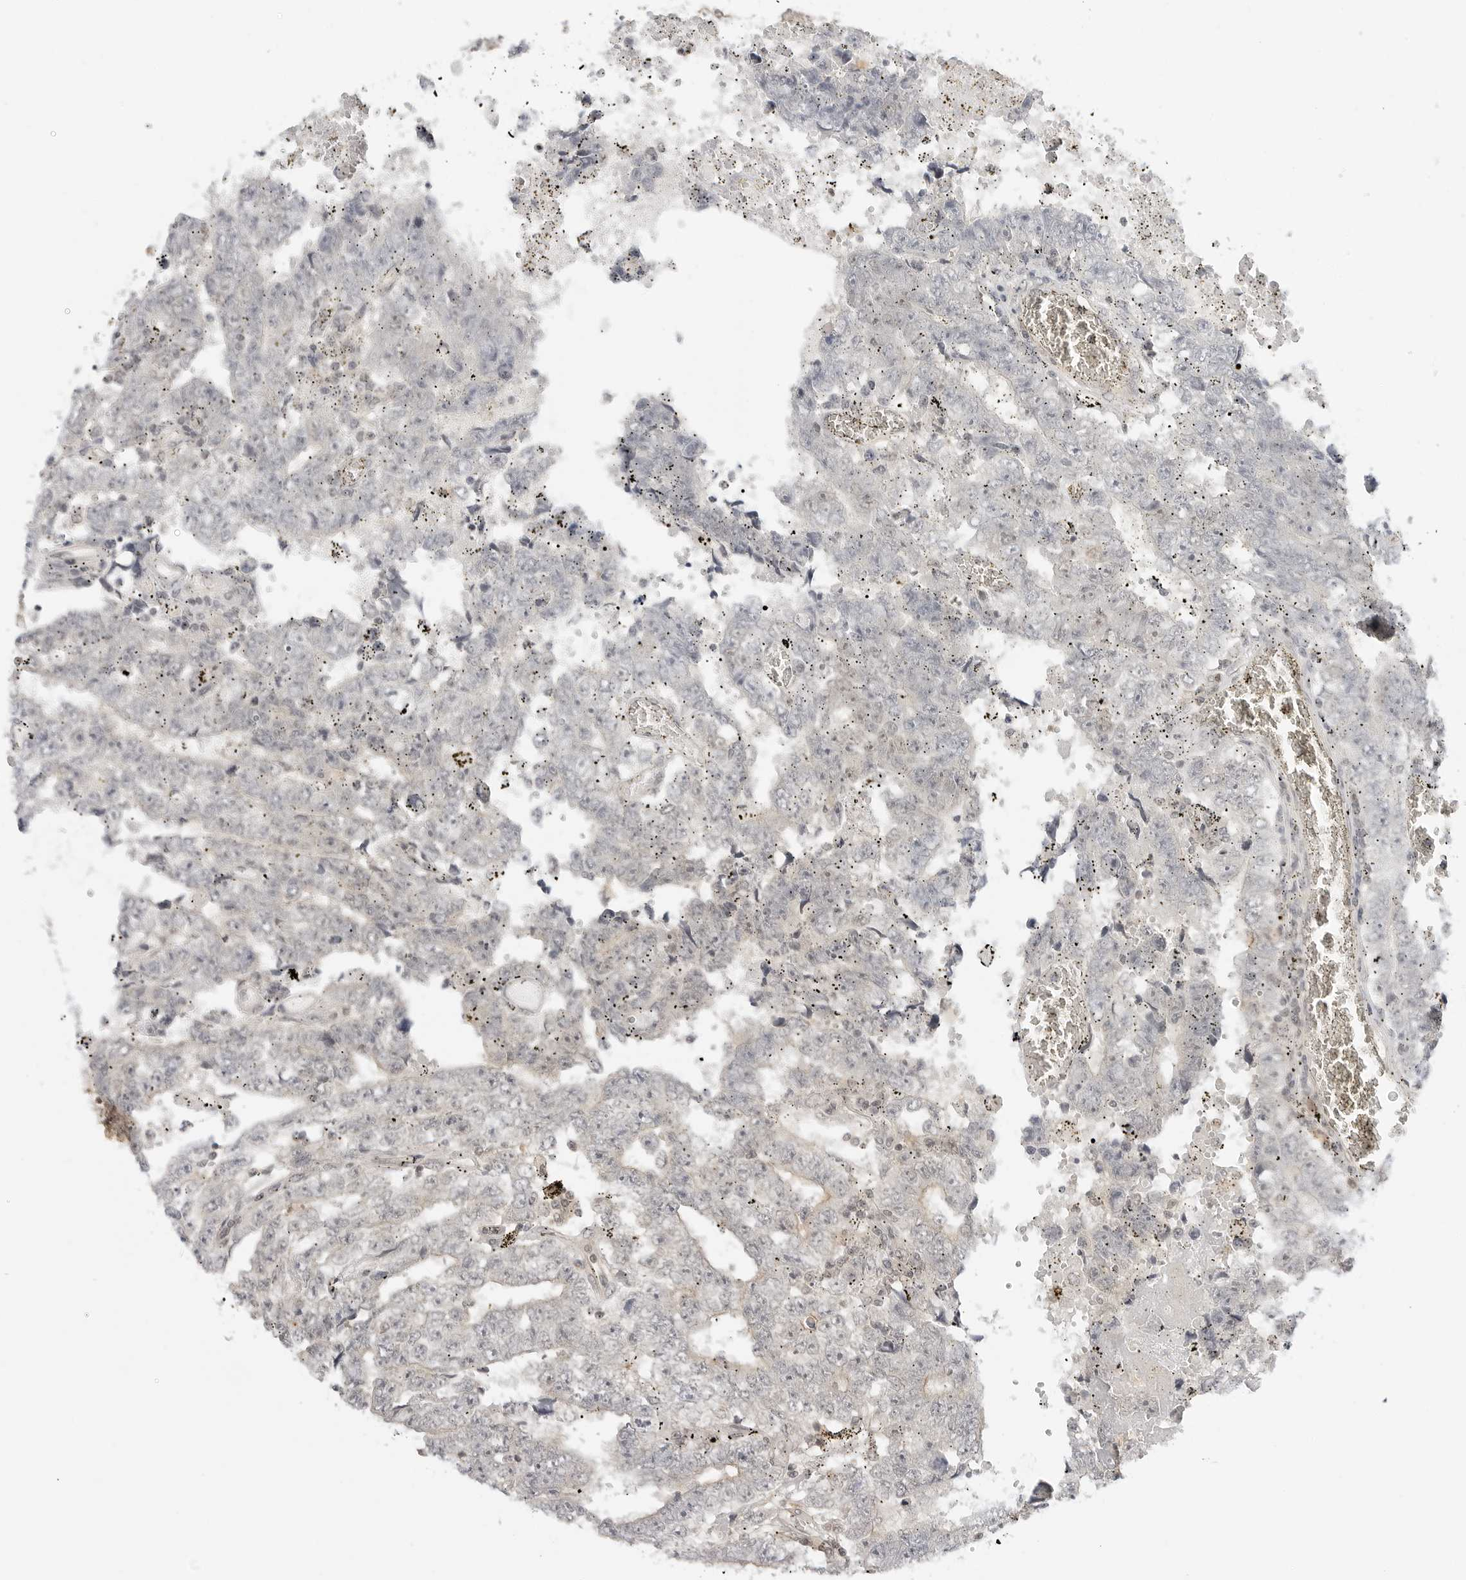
{"staining": {"intensity": "negative", "quantity": "none", "location": "none"}, "tissue": "testis cancer", "cell_type": "Tumor cells", "image_type": "cancer", "snomed": [{"axis": "morphology", "description": "Carcinoma, Embryonal, NOS"}, {"axis": "topography", "description": "Testis"}], "caption": "Image shows no significant protein expression in tumor cells of embryonal carcinoma (testis).", "gene": "MAP2K5", "patient": {"sex": "male", "age": 25}}